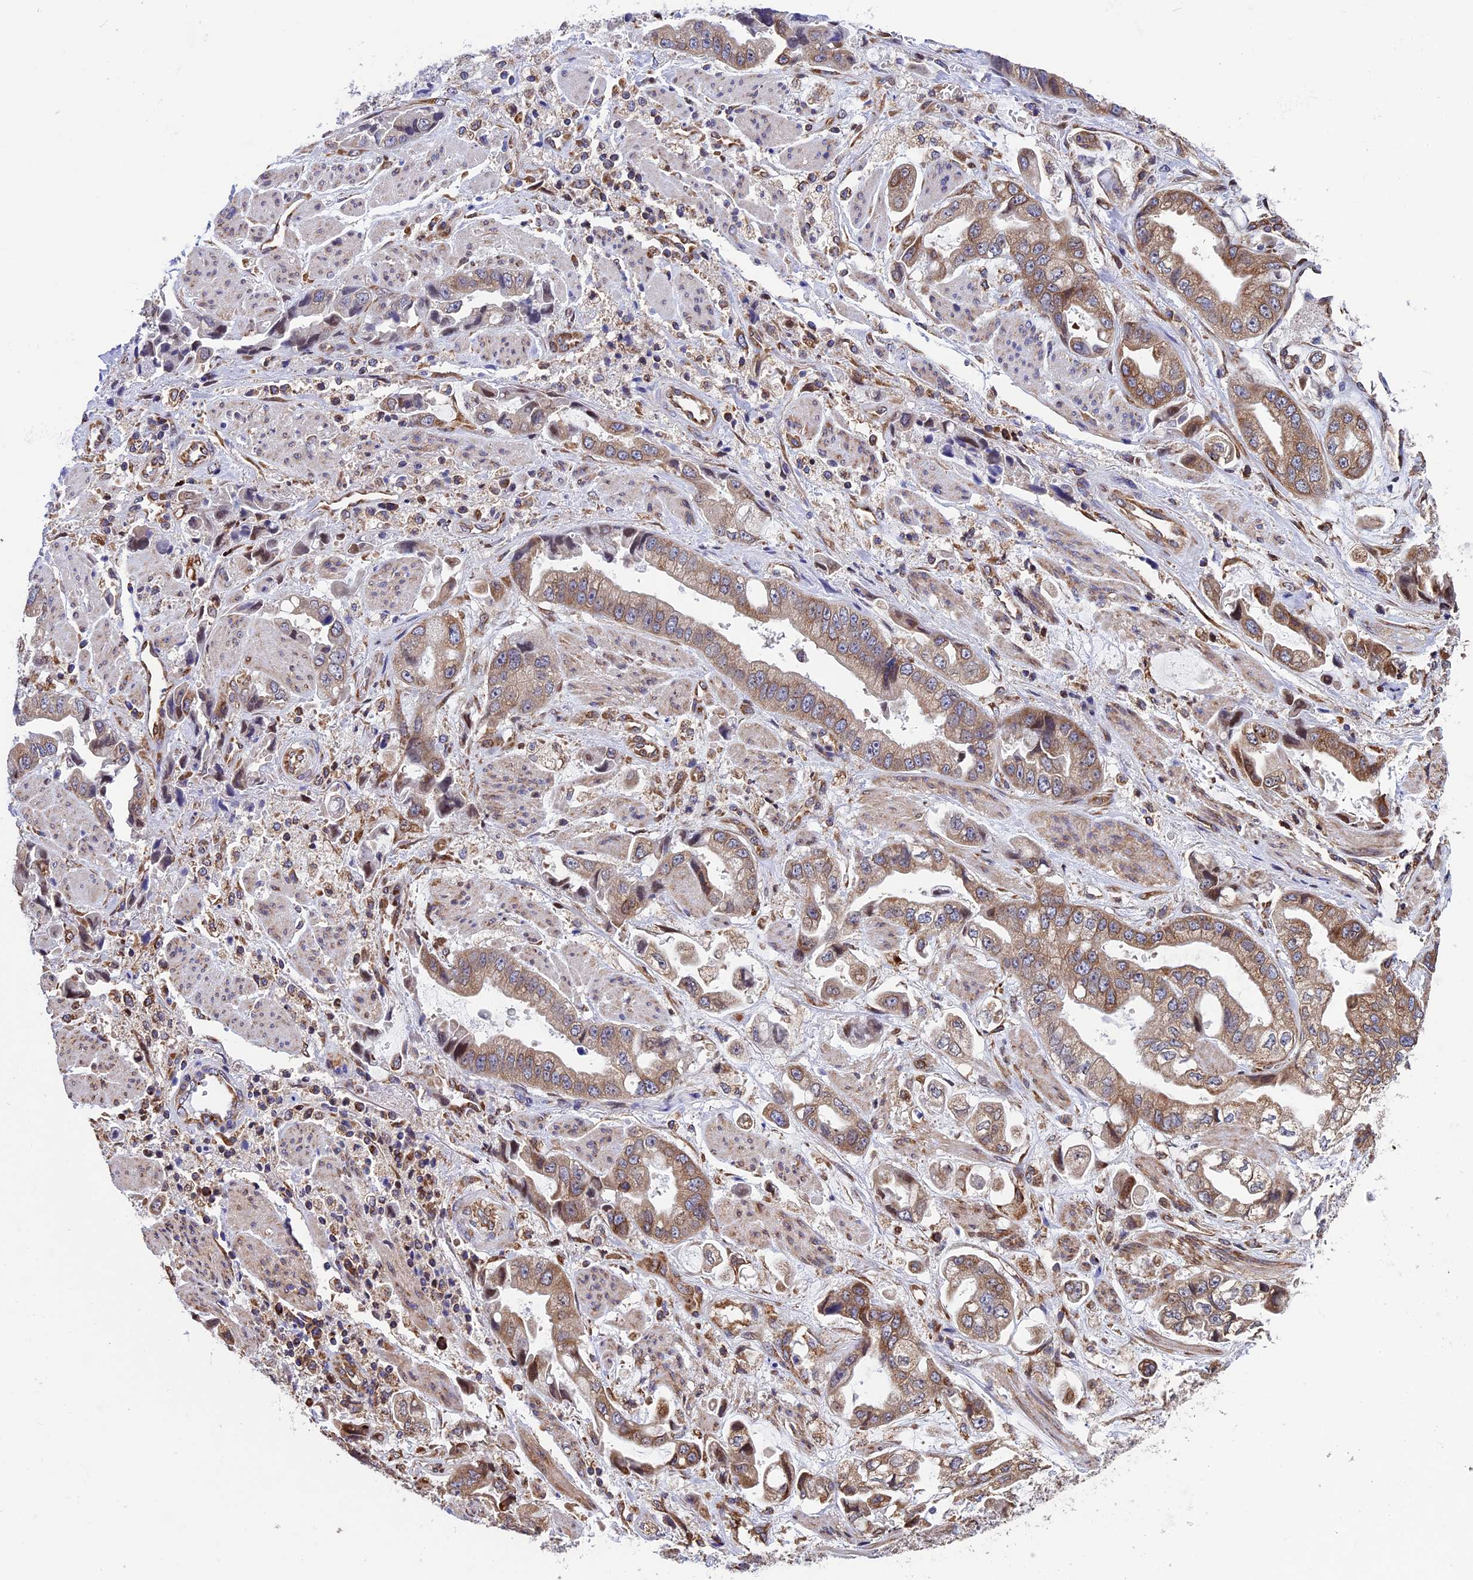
{"staining": {"intensity": "moderate", "quantity": ">75%", "location": "cytoplasmic/membranous"}, "tissue": "stomach cancer", "cell_type": "Tumor cells", "image_type": "cancer", "snomed": [{"axis": "morphology", "description": "Adenocarcinoma, NOS"}, {"axis": "topography", "description": "Stomach"}], "caption": "This is an image of immunohistochemistry staining of stomach cancer (adenocarcinoma), which shows moderate positivity in the cytoplasmic/membranous of tumor cells.", "gene": "SLC9A5", "patient": {"sex": "male", "age": 62}}